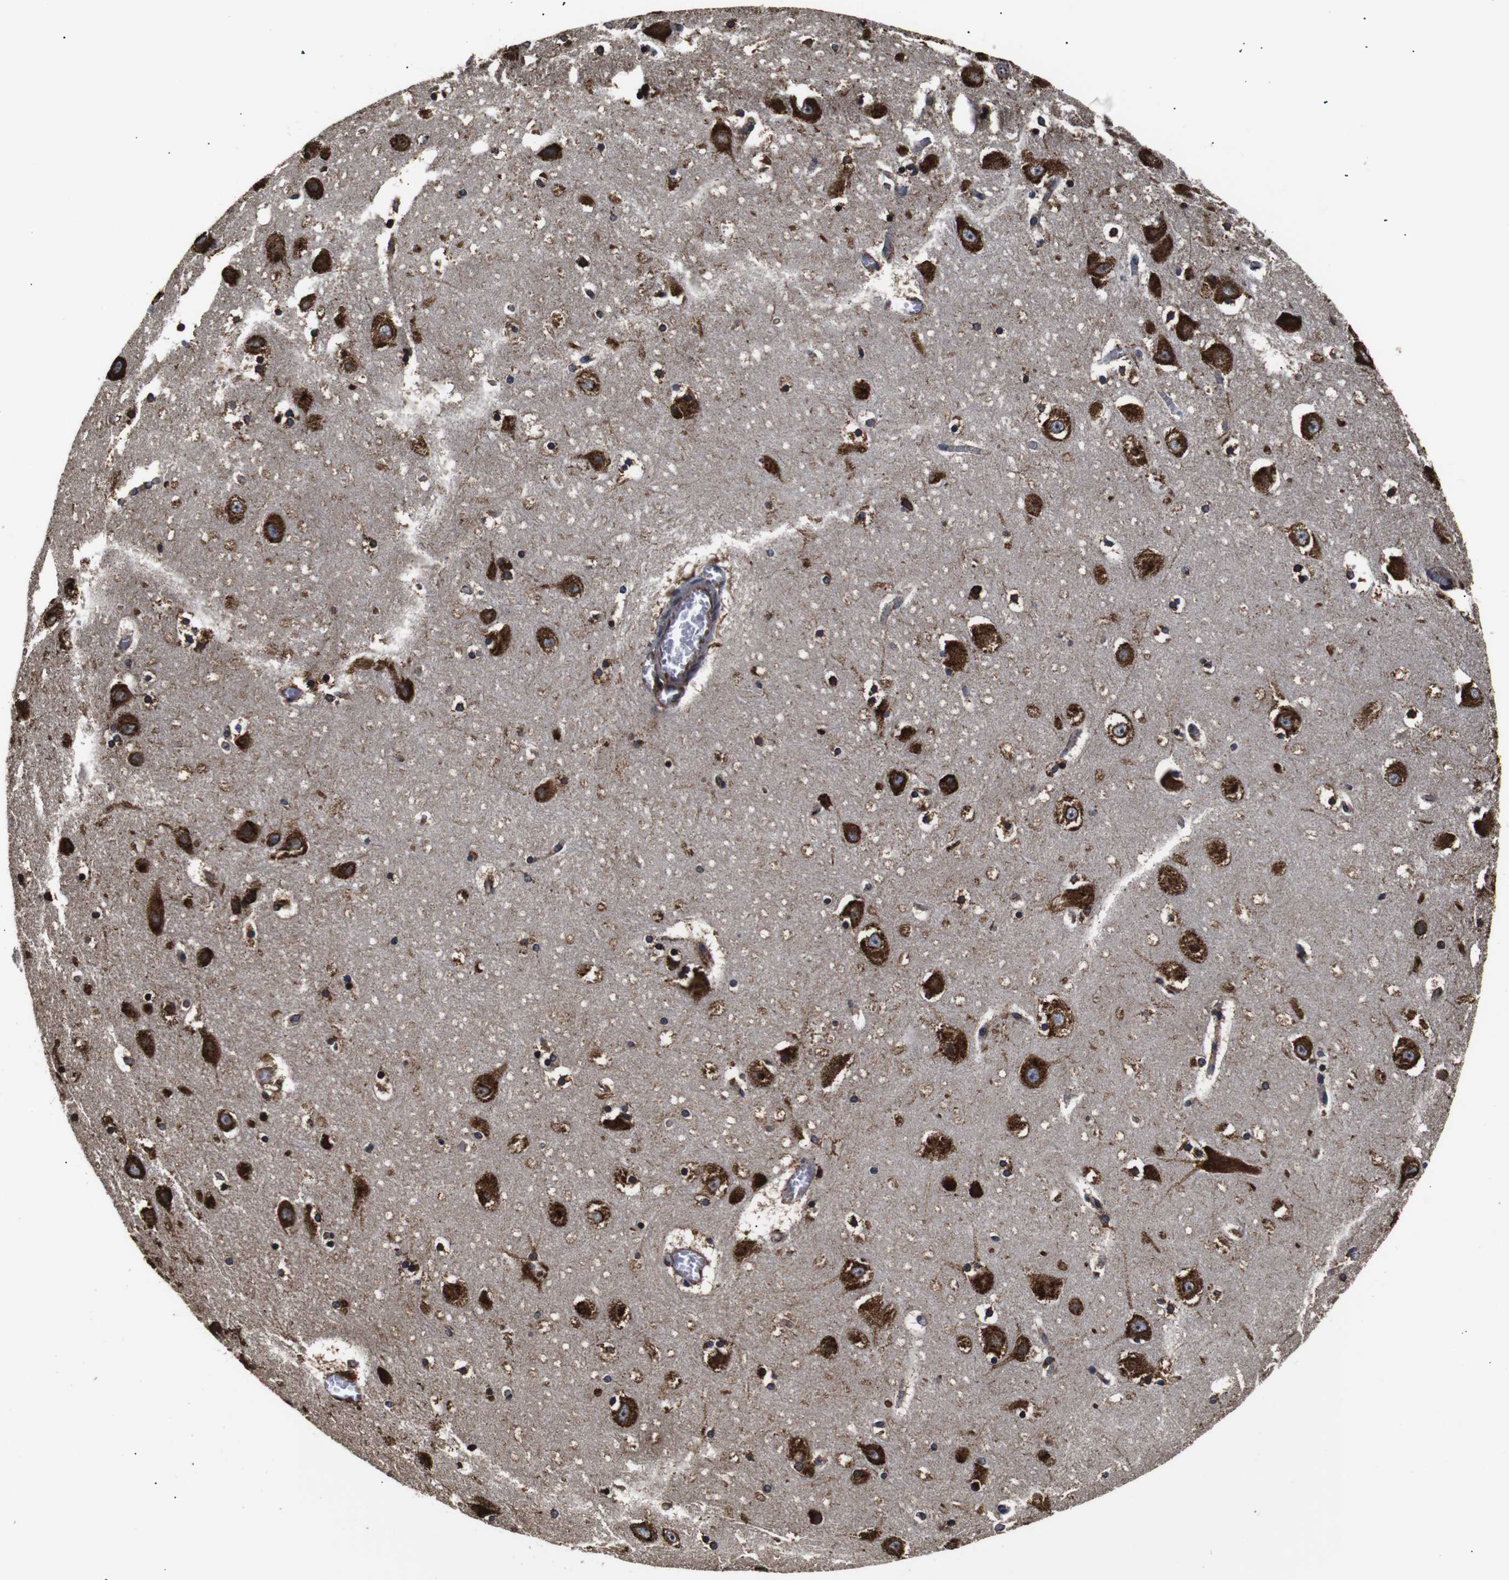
{"staining": {"intensity": "moderate", "quantity": "<25%", "location": "cytoplasmic/membranous"}, "tissue": "hippocampus", "cell_type": "Glial cells", "image_type": "normal", "snomed": [{"axis": "morphology", "description": "Normal tissue, NOS"}, {"axis": "topography", "description": "Hippocampus"}], "caption": "About <25% of glial cells in benign hippocampus reveal moderate cytoplasmic/membranous protein expression as visualized by brown immunohistochemical staining.", "gene": "HHIP", "patient": {"sex": "male", "age": 45}}